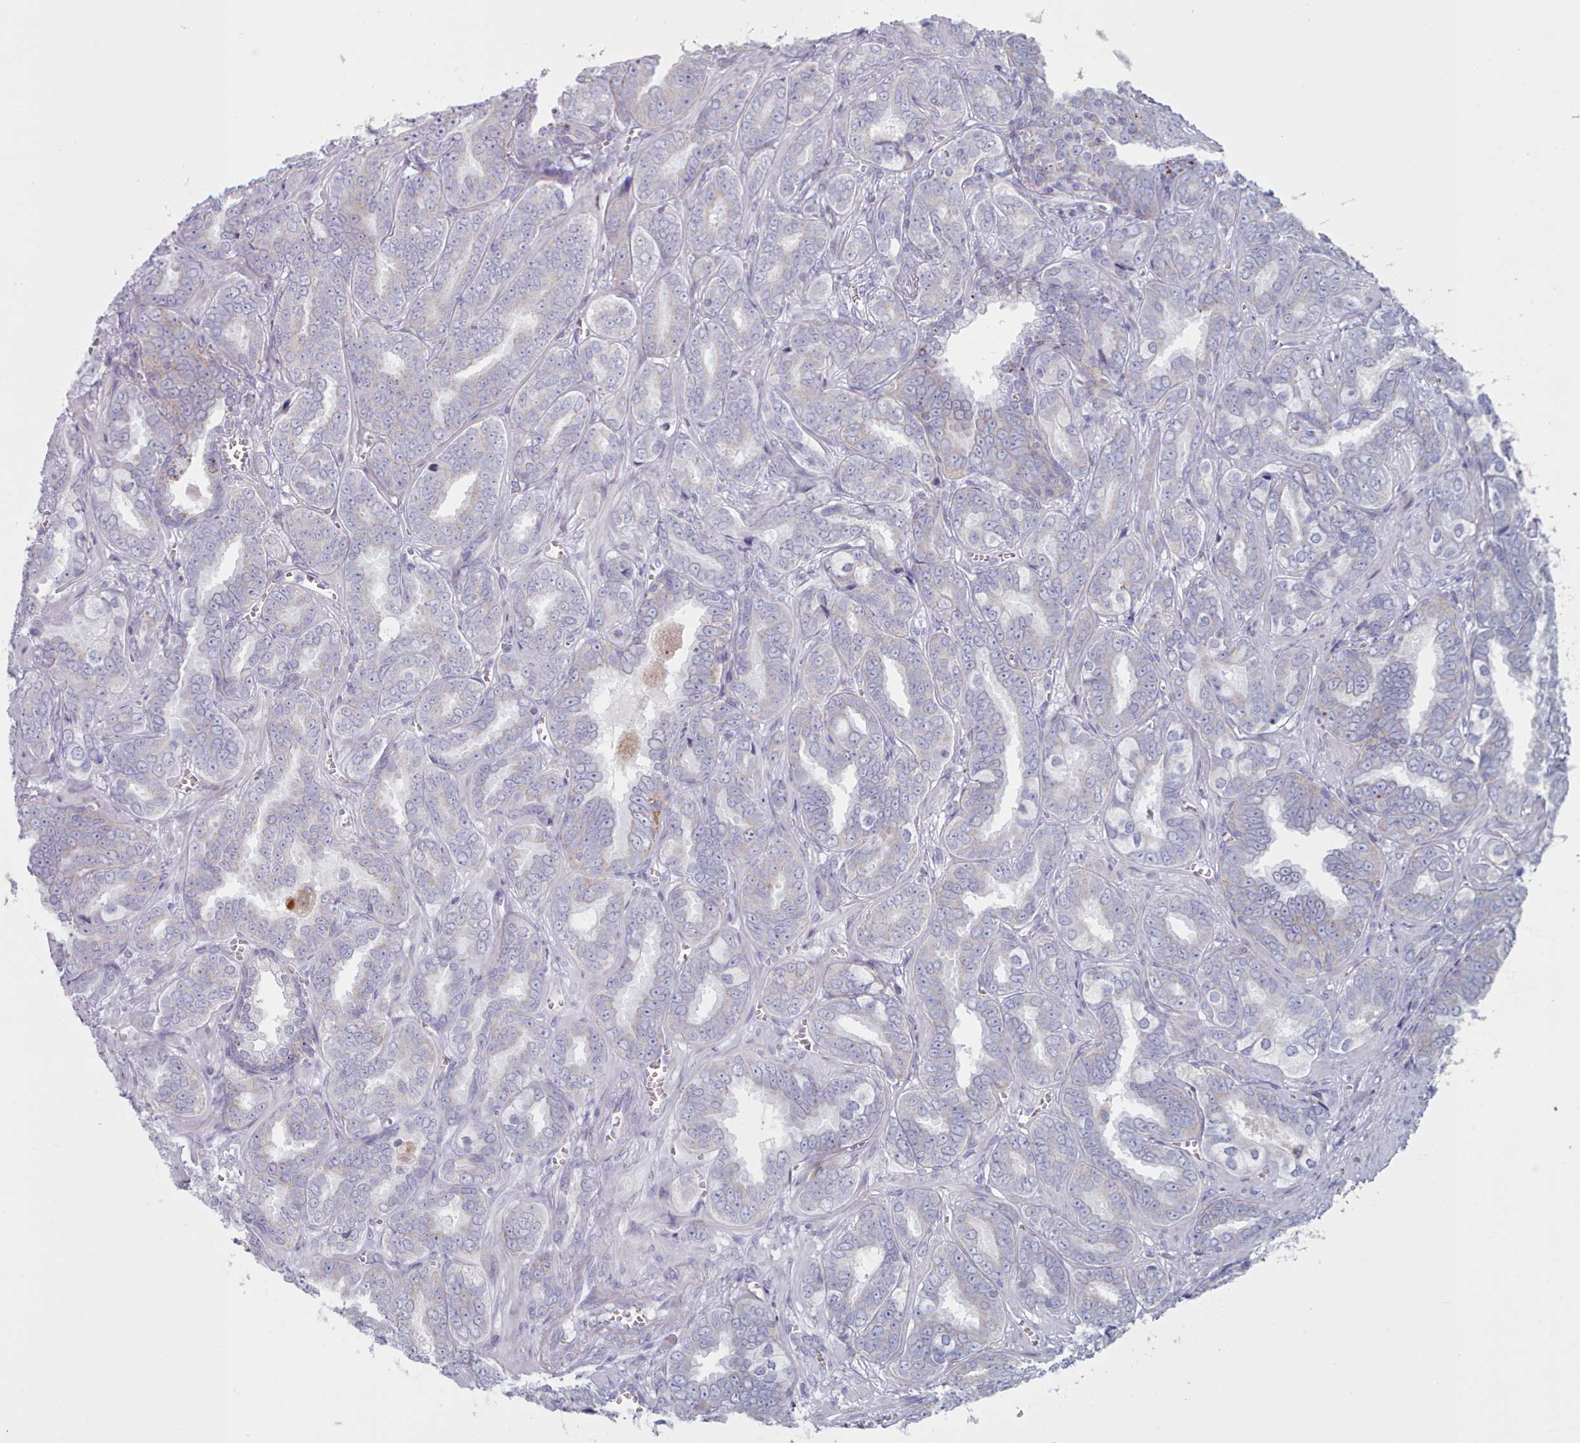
{"staining": {"intensity": "weak", "quantity": "<25%", "location": "cytoplasmic/membranous"}, "tissue": "prostate cancer", "cell_type": "Tumor cells", "image_type": "cancer", "snomed": [{"axis": "morphology", "description": "Adenocarcinoma, High grade"}, {"axis": "topography", "description": "Prostate"}], "caption": "A histopathology image of human prostate cancer is negative for staining in tumor cells.", "gene": "FAM170B", "patient": {"sex": "male", "age": 67}}